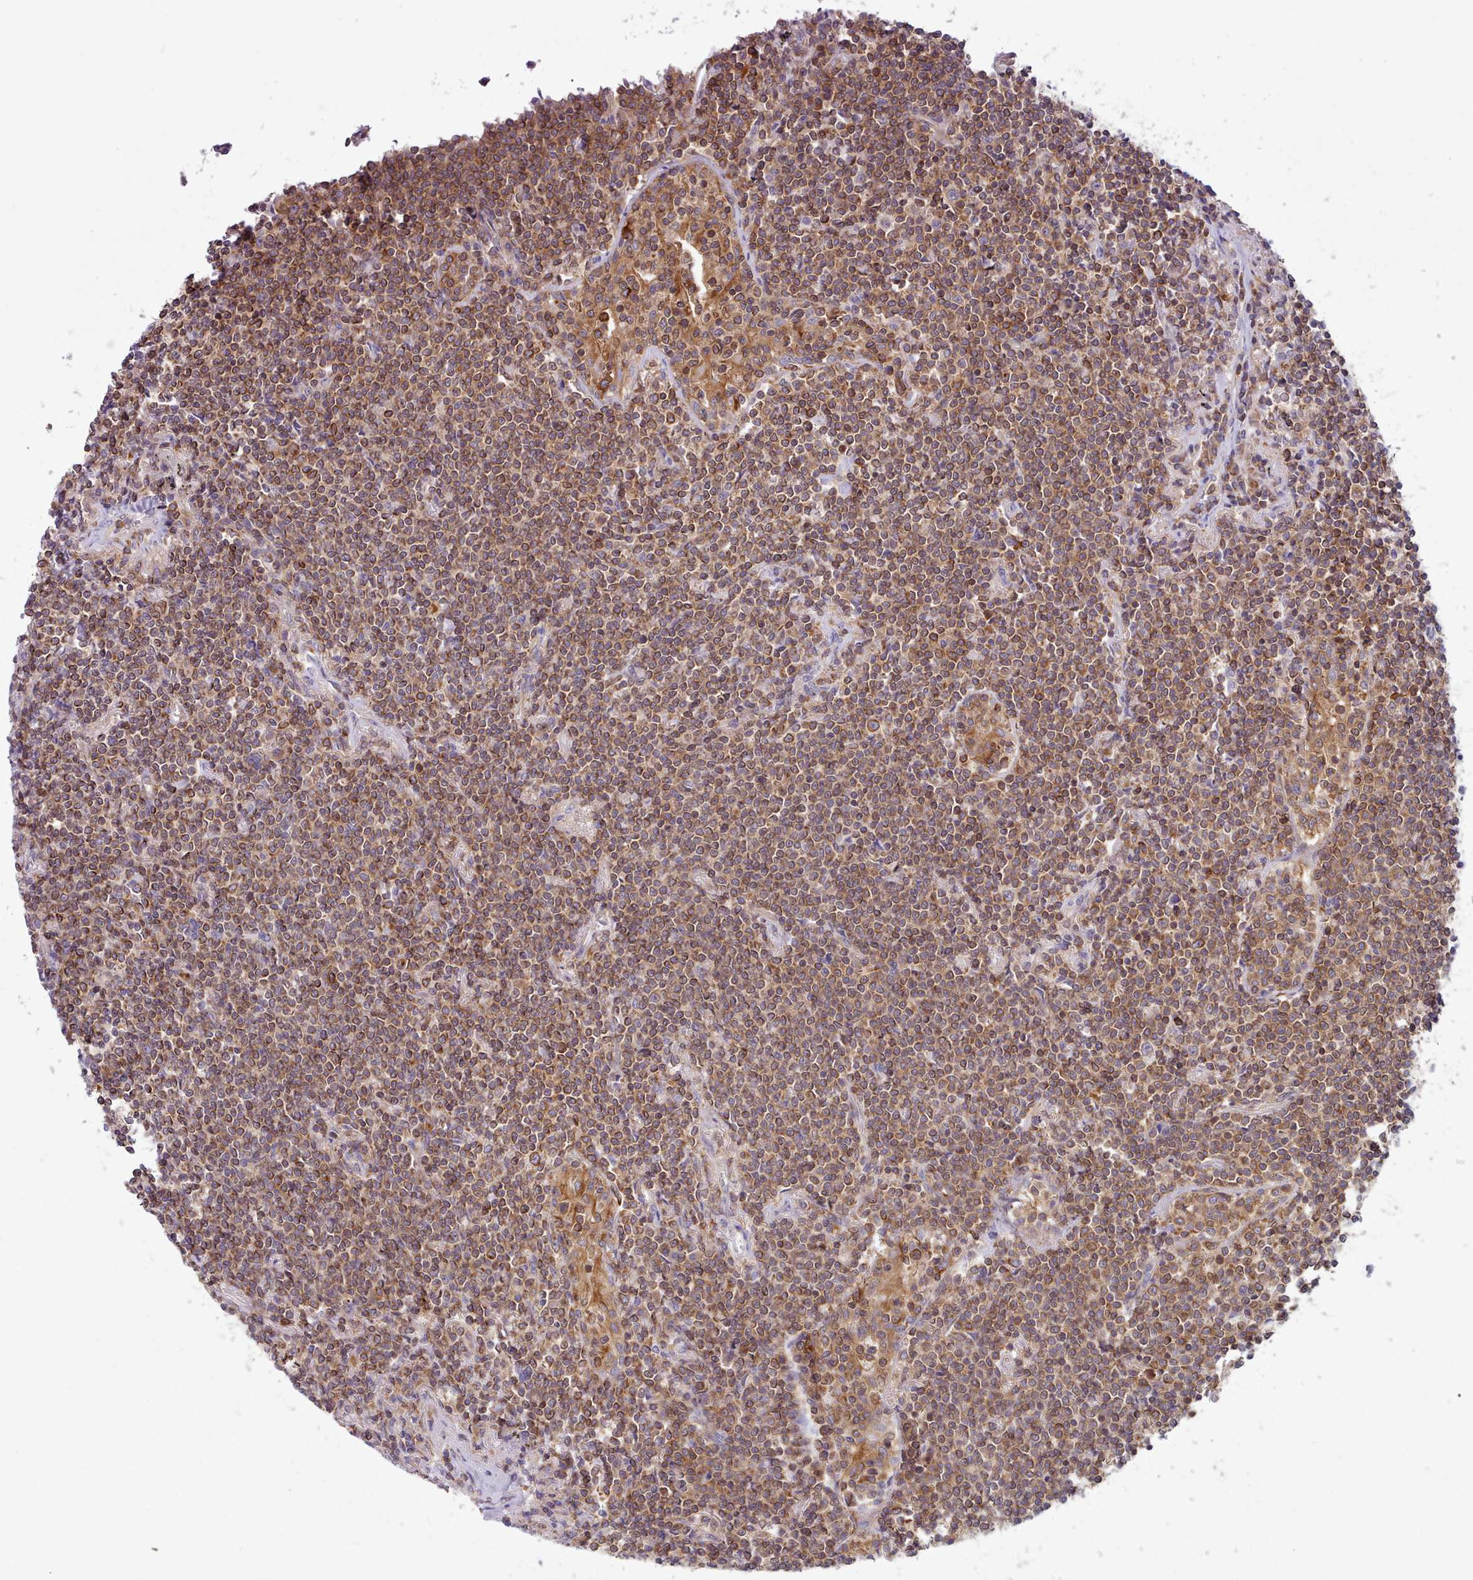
{"staining": {"intensity": "strong", "quantity": ">75%", "location": "cytoplasmic/membranous"}, "tissue": "lymphoma", "cell_type": "Tumor cells", "image_type": "cancer", "snomed": [{"axis": "morphology", "description": "Malignant lymphoma, non-Hodgkin's type, Low grade"}, {"axis": "topography", "description": "Lung"}], "caption": "IHC staining of malignant lymphoma, non-Hodgkin's type (low-grade), which reveals high levels of strong cytoplasmic/membranous staining in approximately >75% of tumor cells indicating strong cytoplasmic/membranous protein staining. The staining was performed using DAB (brown) for protein detection and nuclei were counterstained in hematoxylin (blue).", "gene": "CRYBG1", "patient": {"sex": "female", "age": 71}}